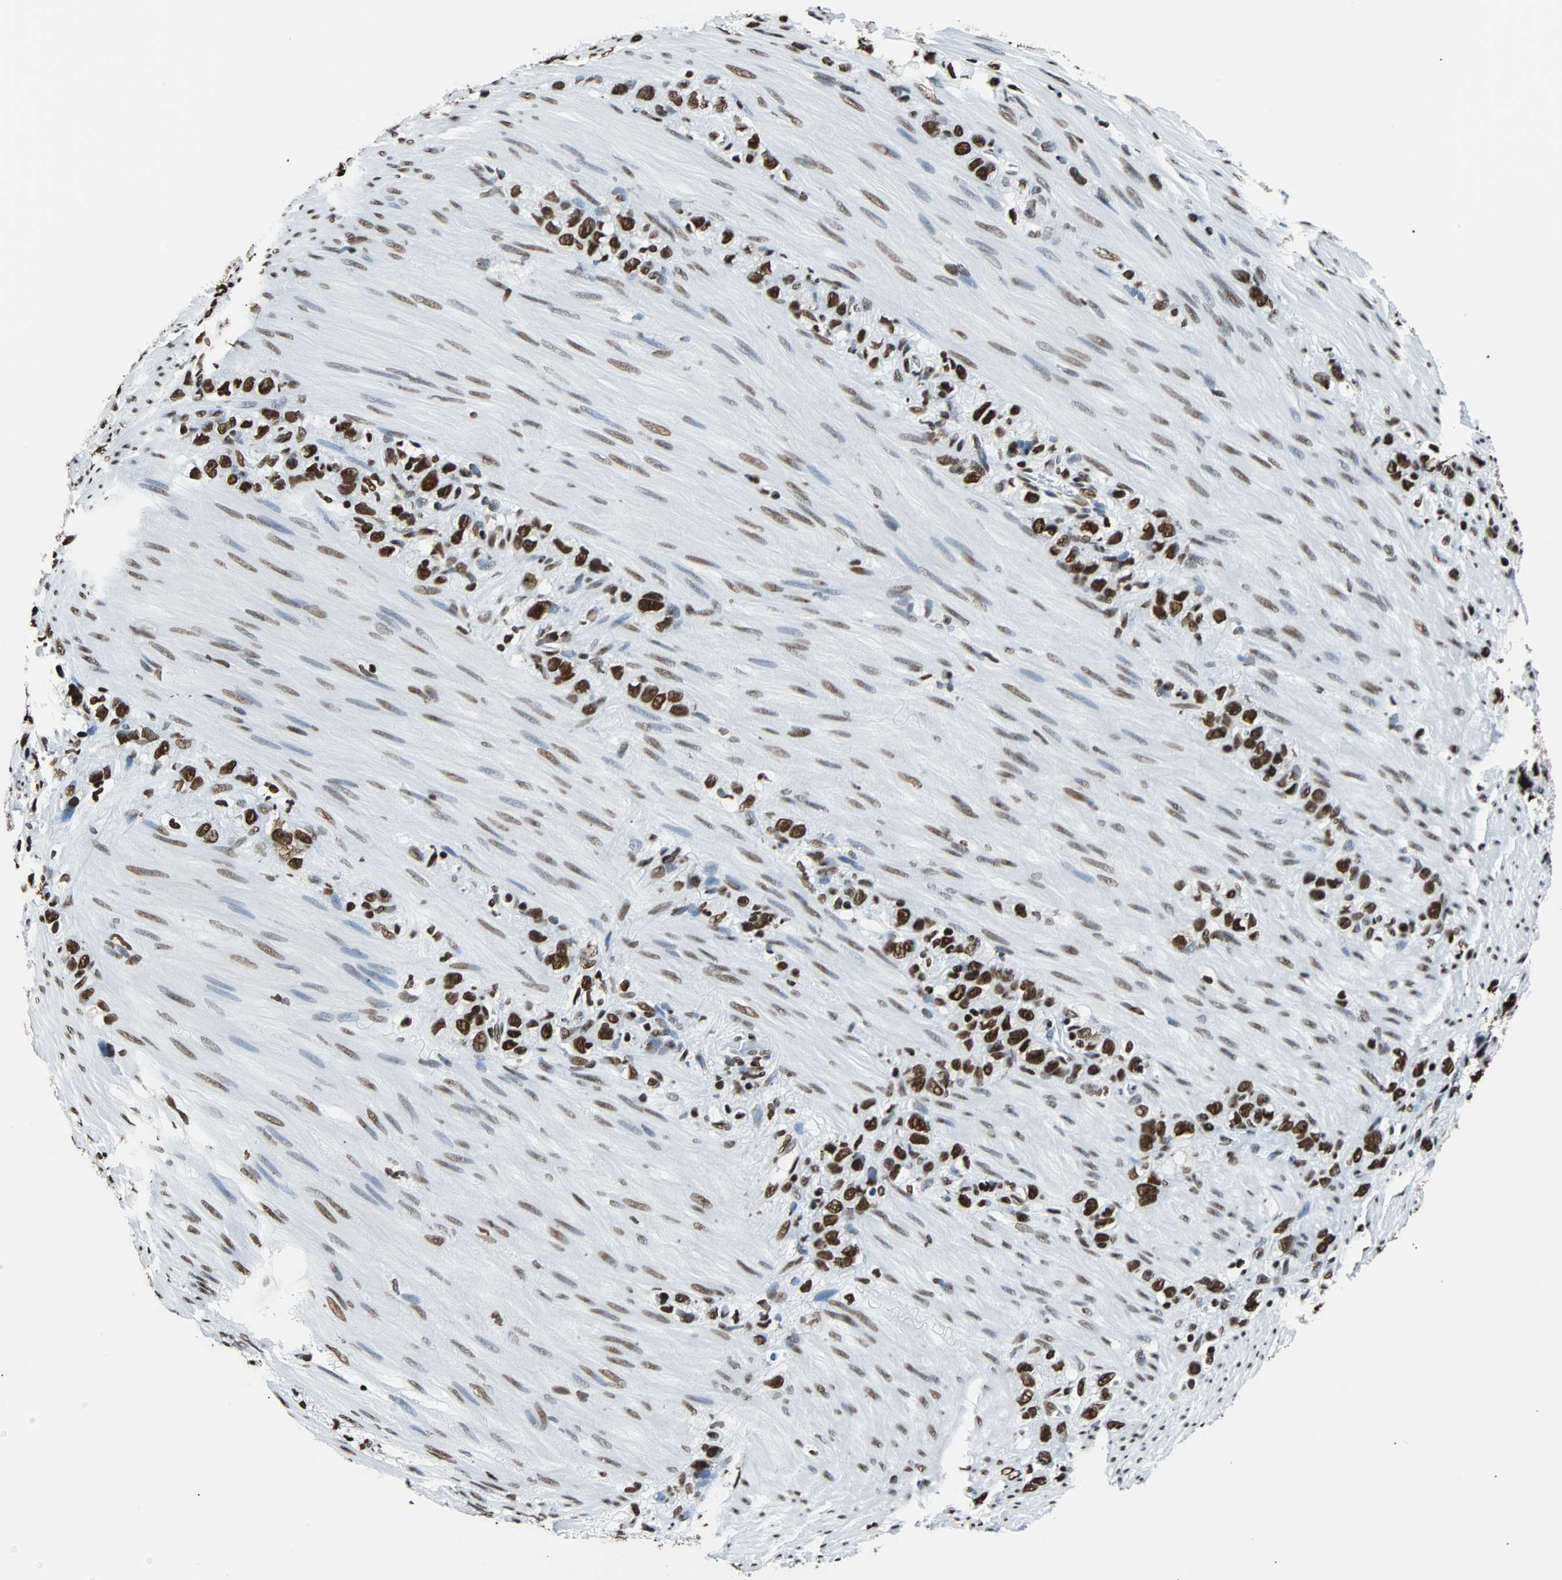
{"staining": {"intensity": "strong", "quantity": ">75%", "location": "nuclear"}, "tissue": "stomach cancer", "cell_type": "Tumor cells", "image_type": "cancer", "snomed": [{"axis": "morphology", "description": "Normal tissue, NOS"}, {"axis": "morphology", "description": "Adenocarcinoma, NOS"}, {"axis": "morphology", "description": "Adenocarcinoma, High grade"}, {"axis": "topography", "description": "Stomach, upper"}, {"axis": "topography", "description": "Stomach"}], "caption": "An IHC micrograph of tumor tissue is shown. Protein staining in brown highlights strong nuclear positivity in stomach cancer within tumor cells.", "gene": "FUBP1", "patient": {"sex": "female", "age": 65}}